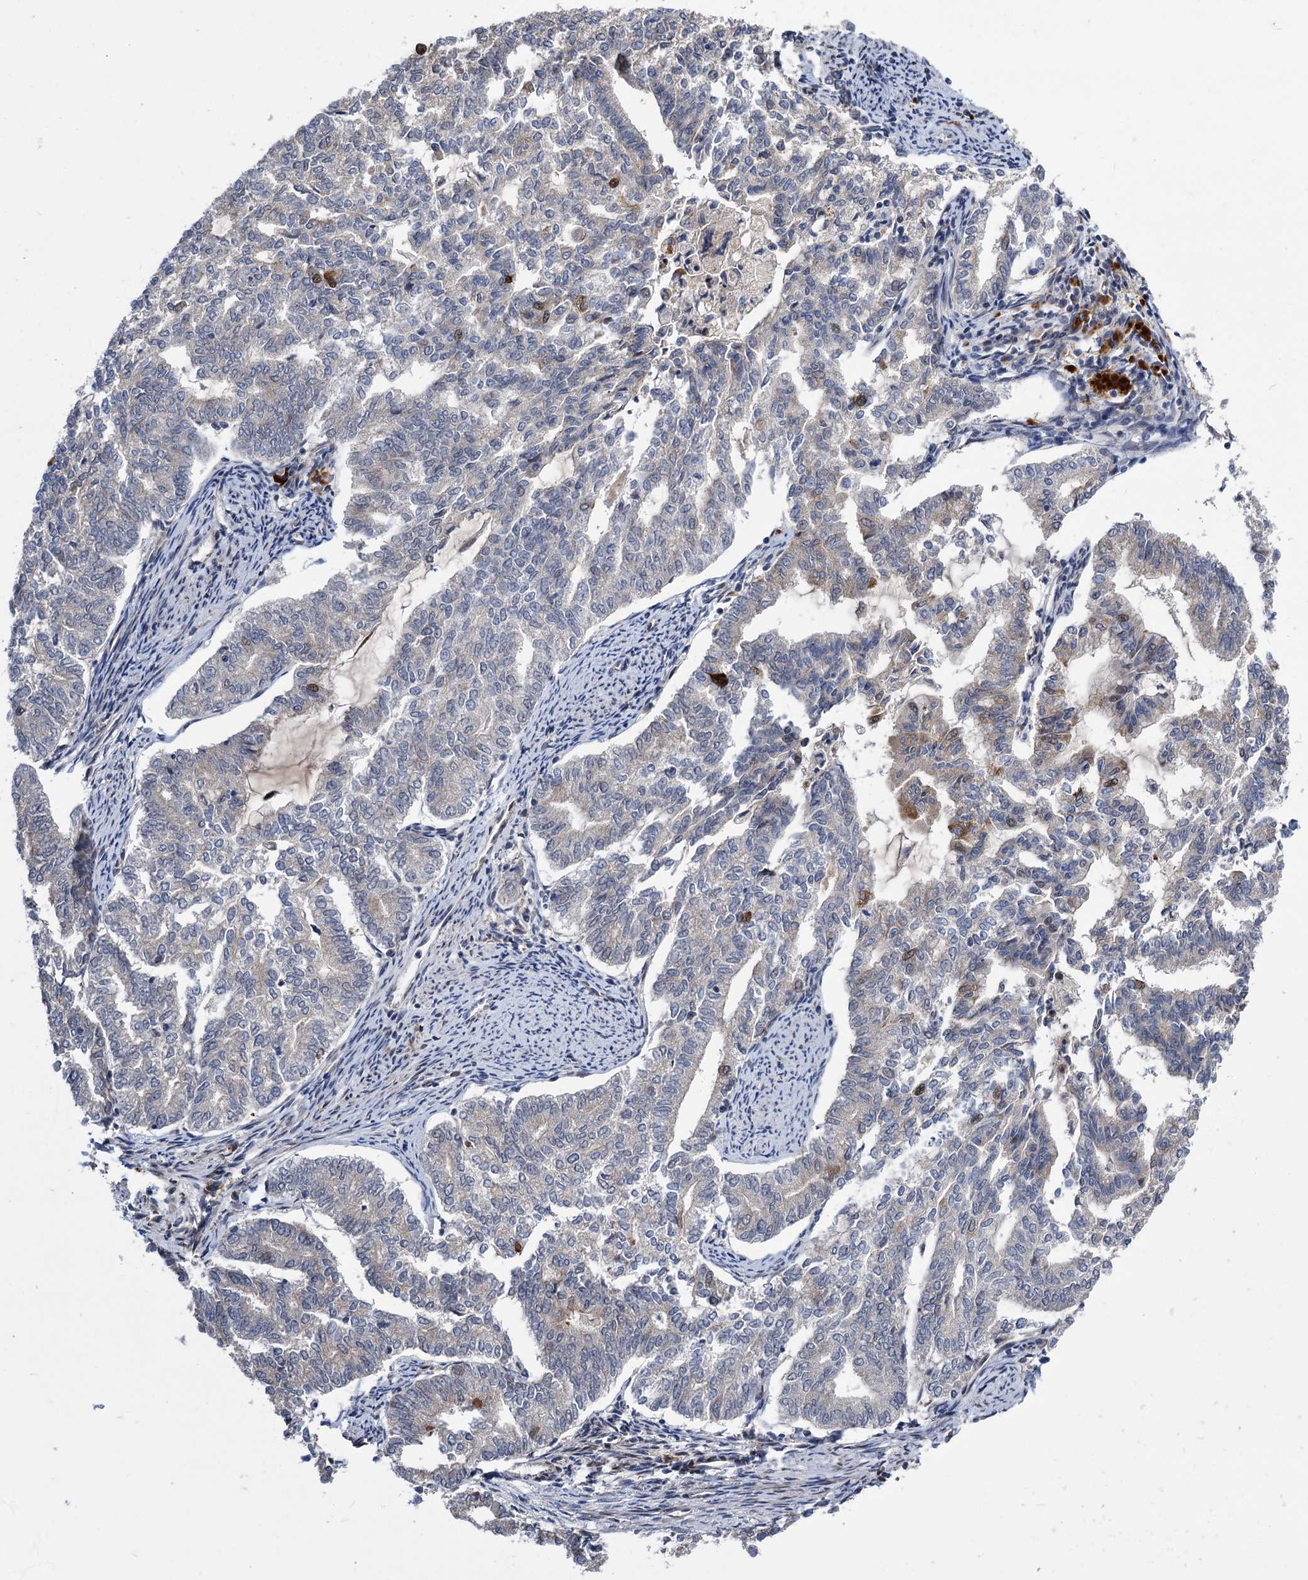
{"staining": {"intensity": "negative", "quantity": "none", "location": "none"}, "tissue": "endometrial cancer", "cell_type": "Tumor cells", "image_type": "cancer", "snomed": [{"axis": "morphology", "description": "Adenocarcinoma, NOS"}, {"axis": "topography", "description": "Endometrium"}], "caption": "An immunohistochemistry image of adenocarcinoma (endometrial) is shown. There is no staining in tumor cells of adenocarcinoma (endometrial).", "gene": "UBR1", "patient": {"sex": "female", "age": 79}}